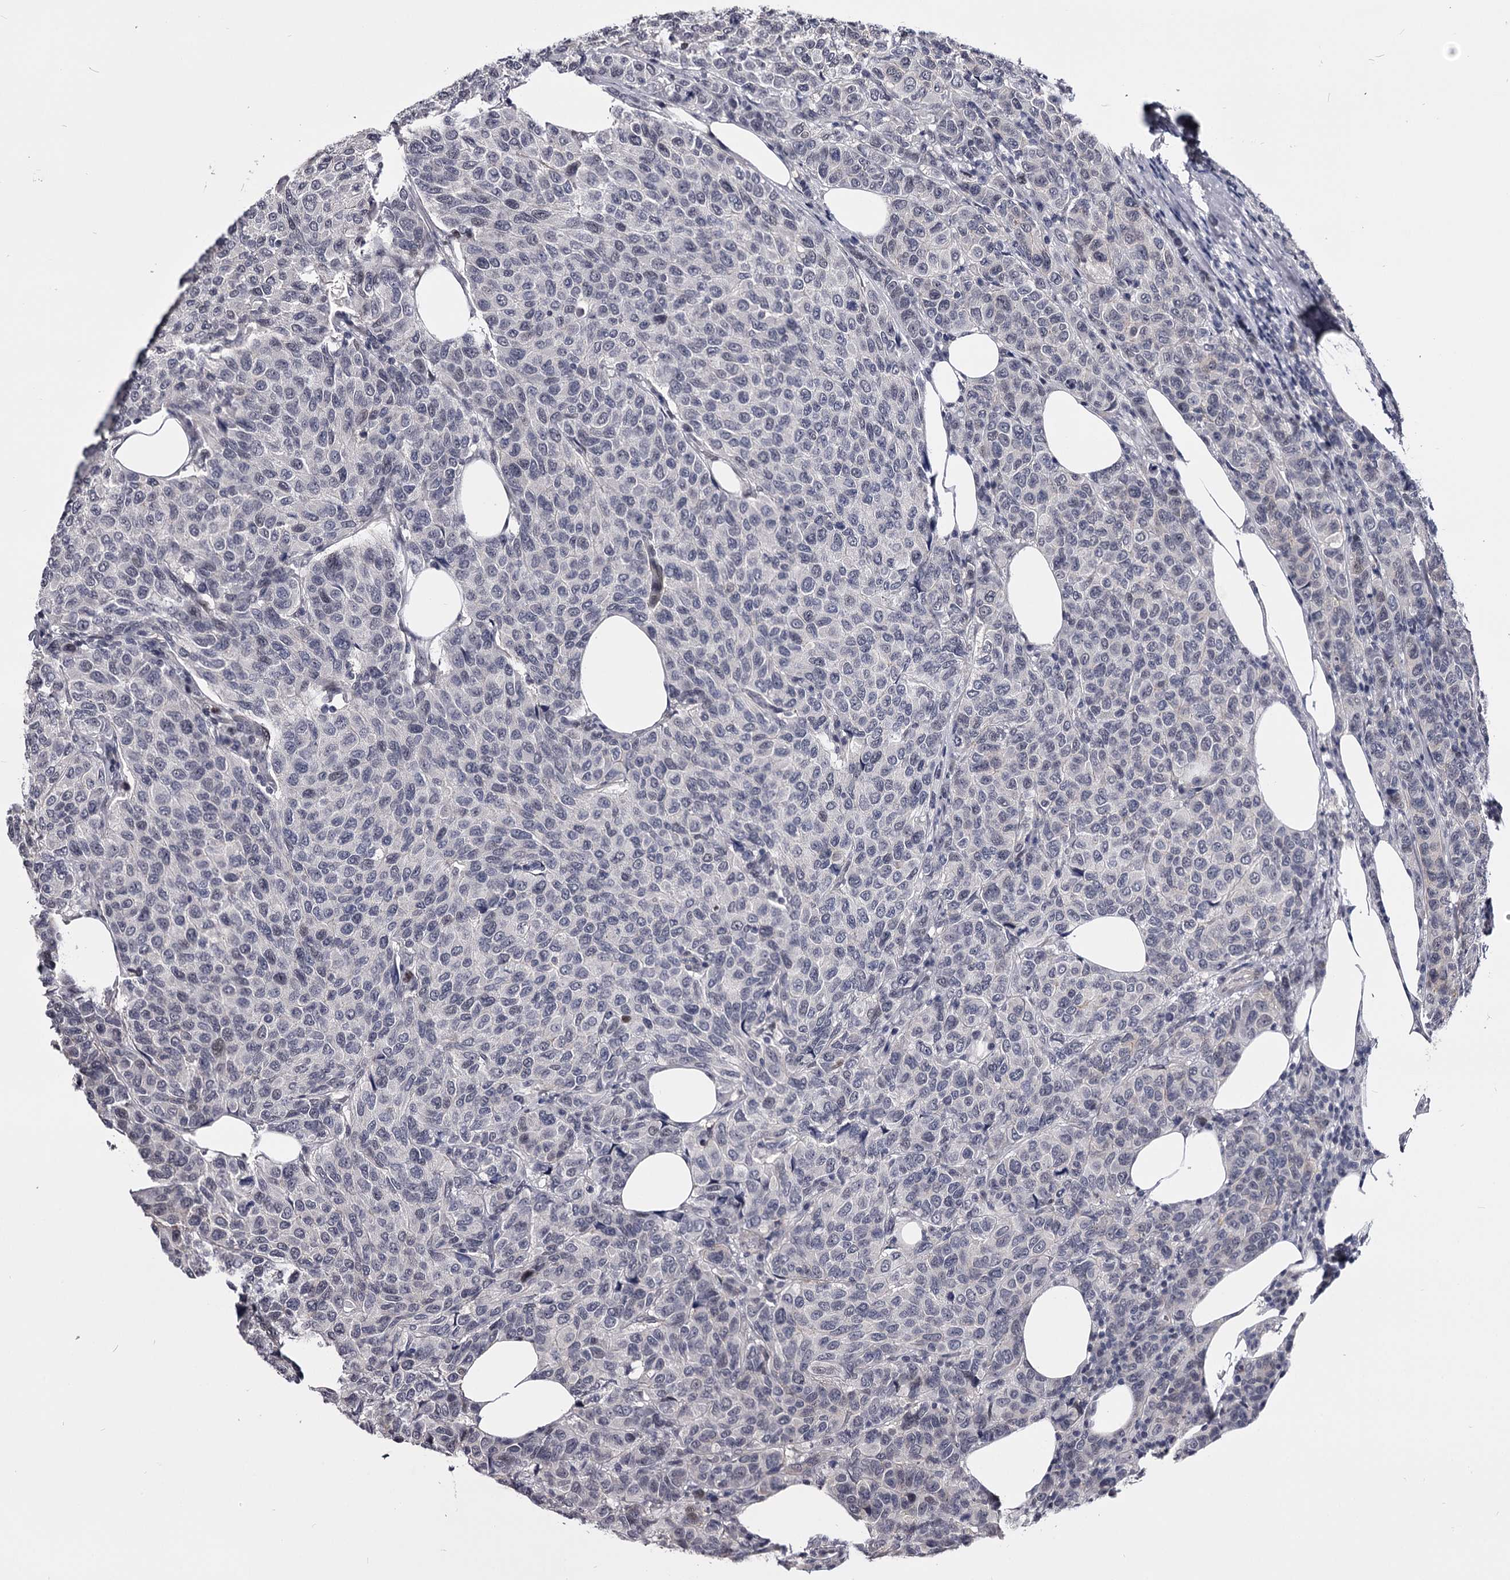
{"staining": {"intensity": "negative", "quantity": "none", "location": "none"}, "tissue": "breast cancer", "cell_type": "Tumor cells", "image_type": "cancer", "snomed": [{"axis": "morphology", "description": "Duct carcinoma"}, {"axis": "topography", "description": "Breast"}], "caption": "A photomicrograph of breast cancer stained for a protein reveals no brown staining in tumor cells.", "gene": "OVOL2", "patient": {"sex": "female", "age": 55}}